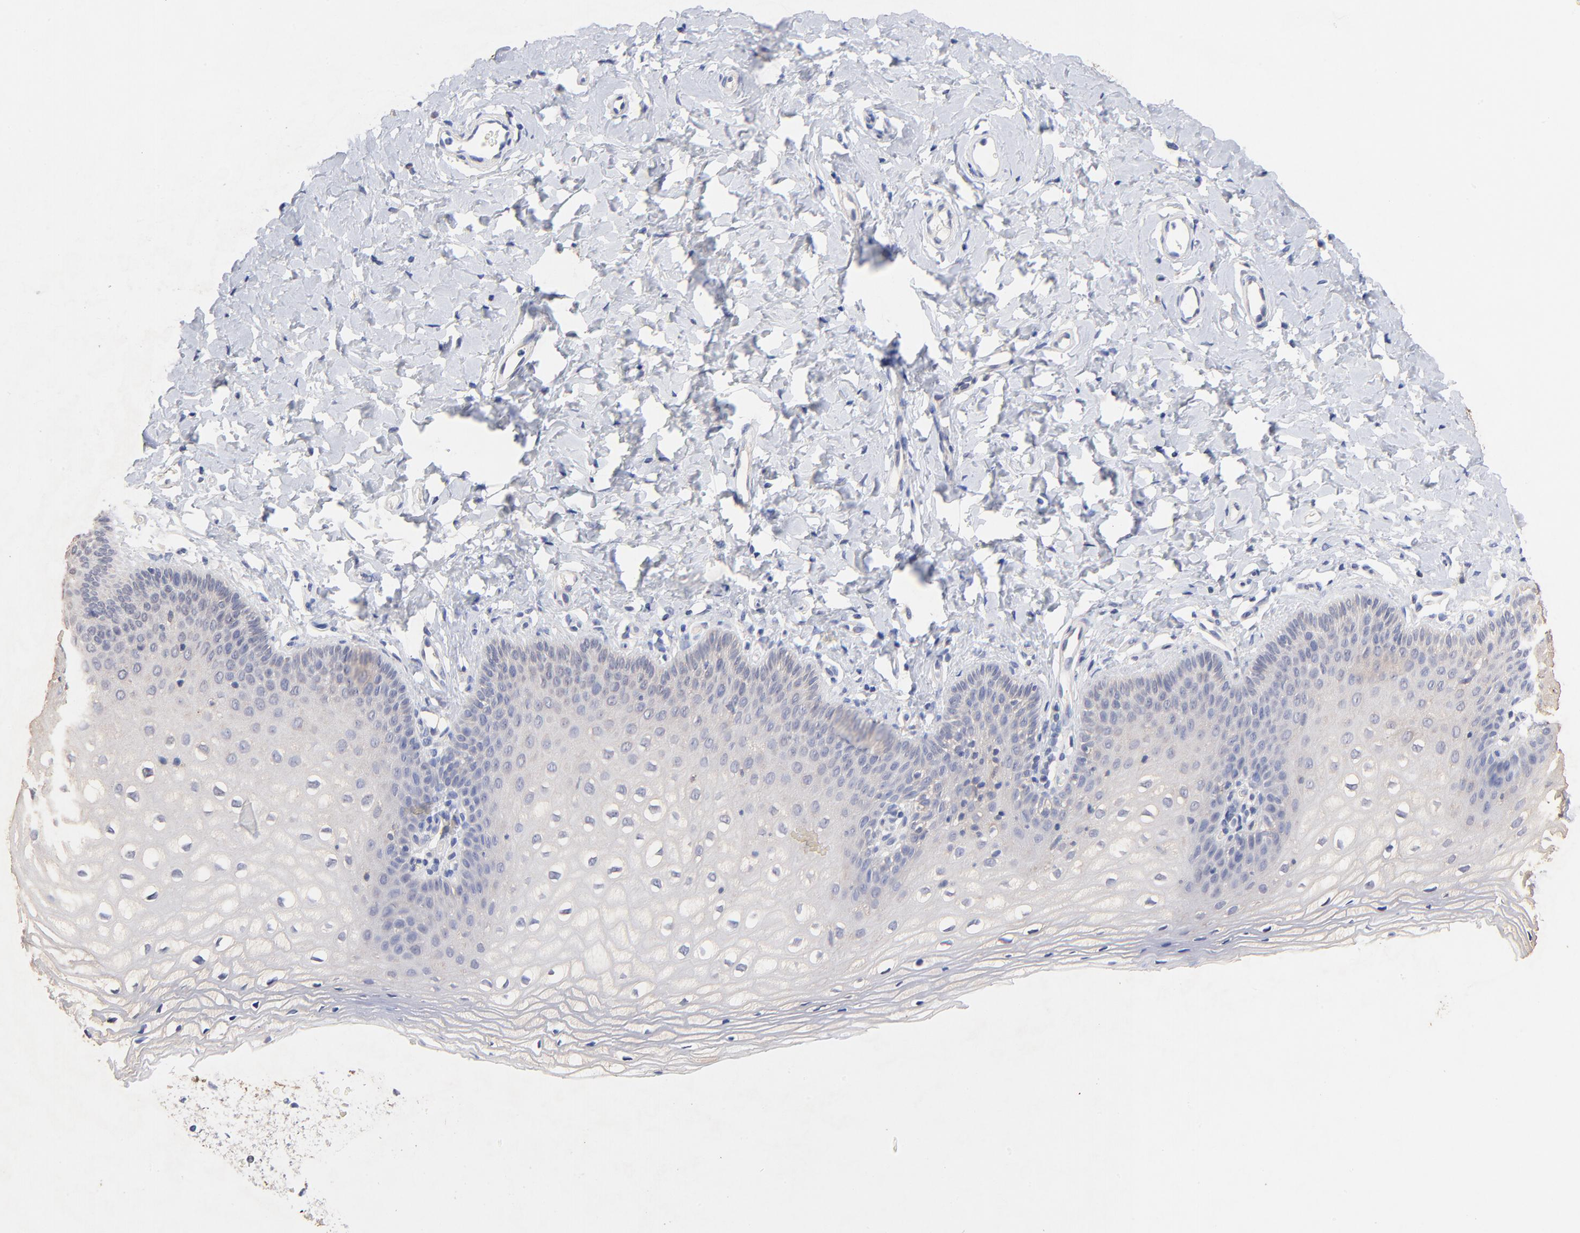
{"staining": {"intensity": "weak", "quantity": "25%-75%", "location": "cytoplasmic/membranous"}, "tissue": "vagina", "cell_type": "Squamous epithelial cells", "image_type": "normal", "snomed": [{"axis": "morphology", "description": "Normal tissue, NOS"}, {"axis": "topography", "description": "Vagina"}], "caption": "About 25%-75% of squamous epithelial cells in unremarkable vagina show weak cytoplasmic/membranous protein expression as visualized by brown immunohistochemical staining.", "gene": "TWNK", "patient": {"sex": "female", "age": 55}}